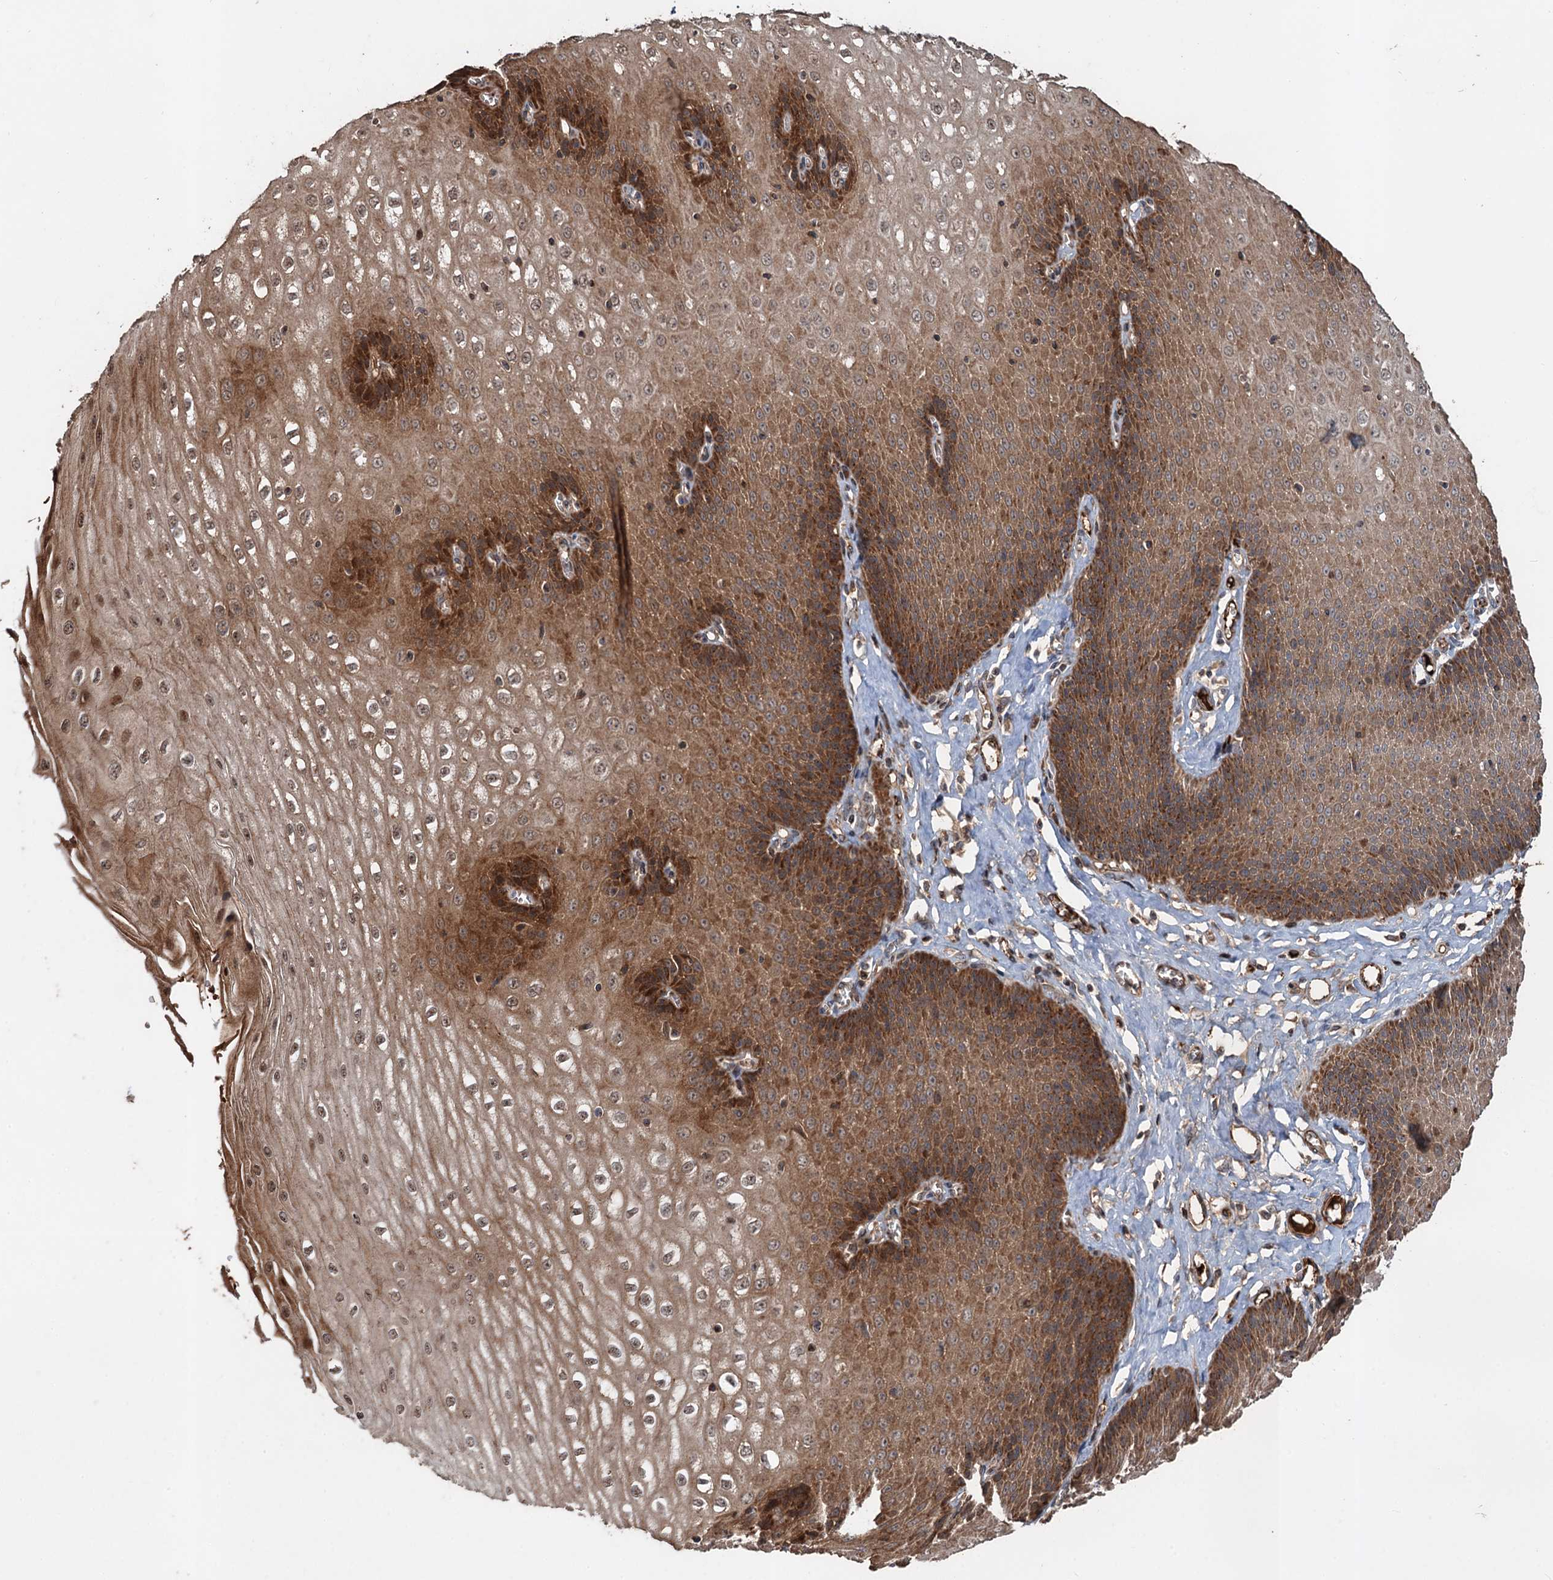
{"staining": {"intensity": "strong", "quantity": ">75%", "location": "cytoplasmic/membranous"}, "tissue": "esophagus", "cell_type": "Squamous epithelial cells", "image_type": "normal", "snomed": [{"axis": "morphology", "description": "Normal tissue, NOS"}, {"axis": "topography", "description": "Esophagus"}], "caption": "Immunohistochemical staining of normal human esophagus reveals strong cytoplasmic/membranous protein positivity in approximately >75% of squamous epithelial cells. The staining was performed using DAB, with brown indicating positive protein expression. Nuclei are stained blue with hematoxylin.", "gene": "DEXI", "patient": {"sex": "male", "age": 60}}